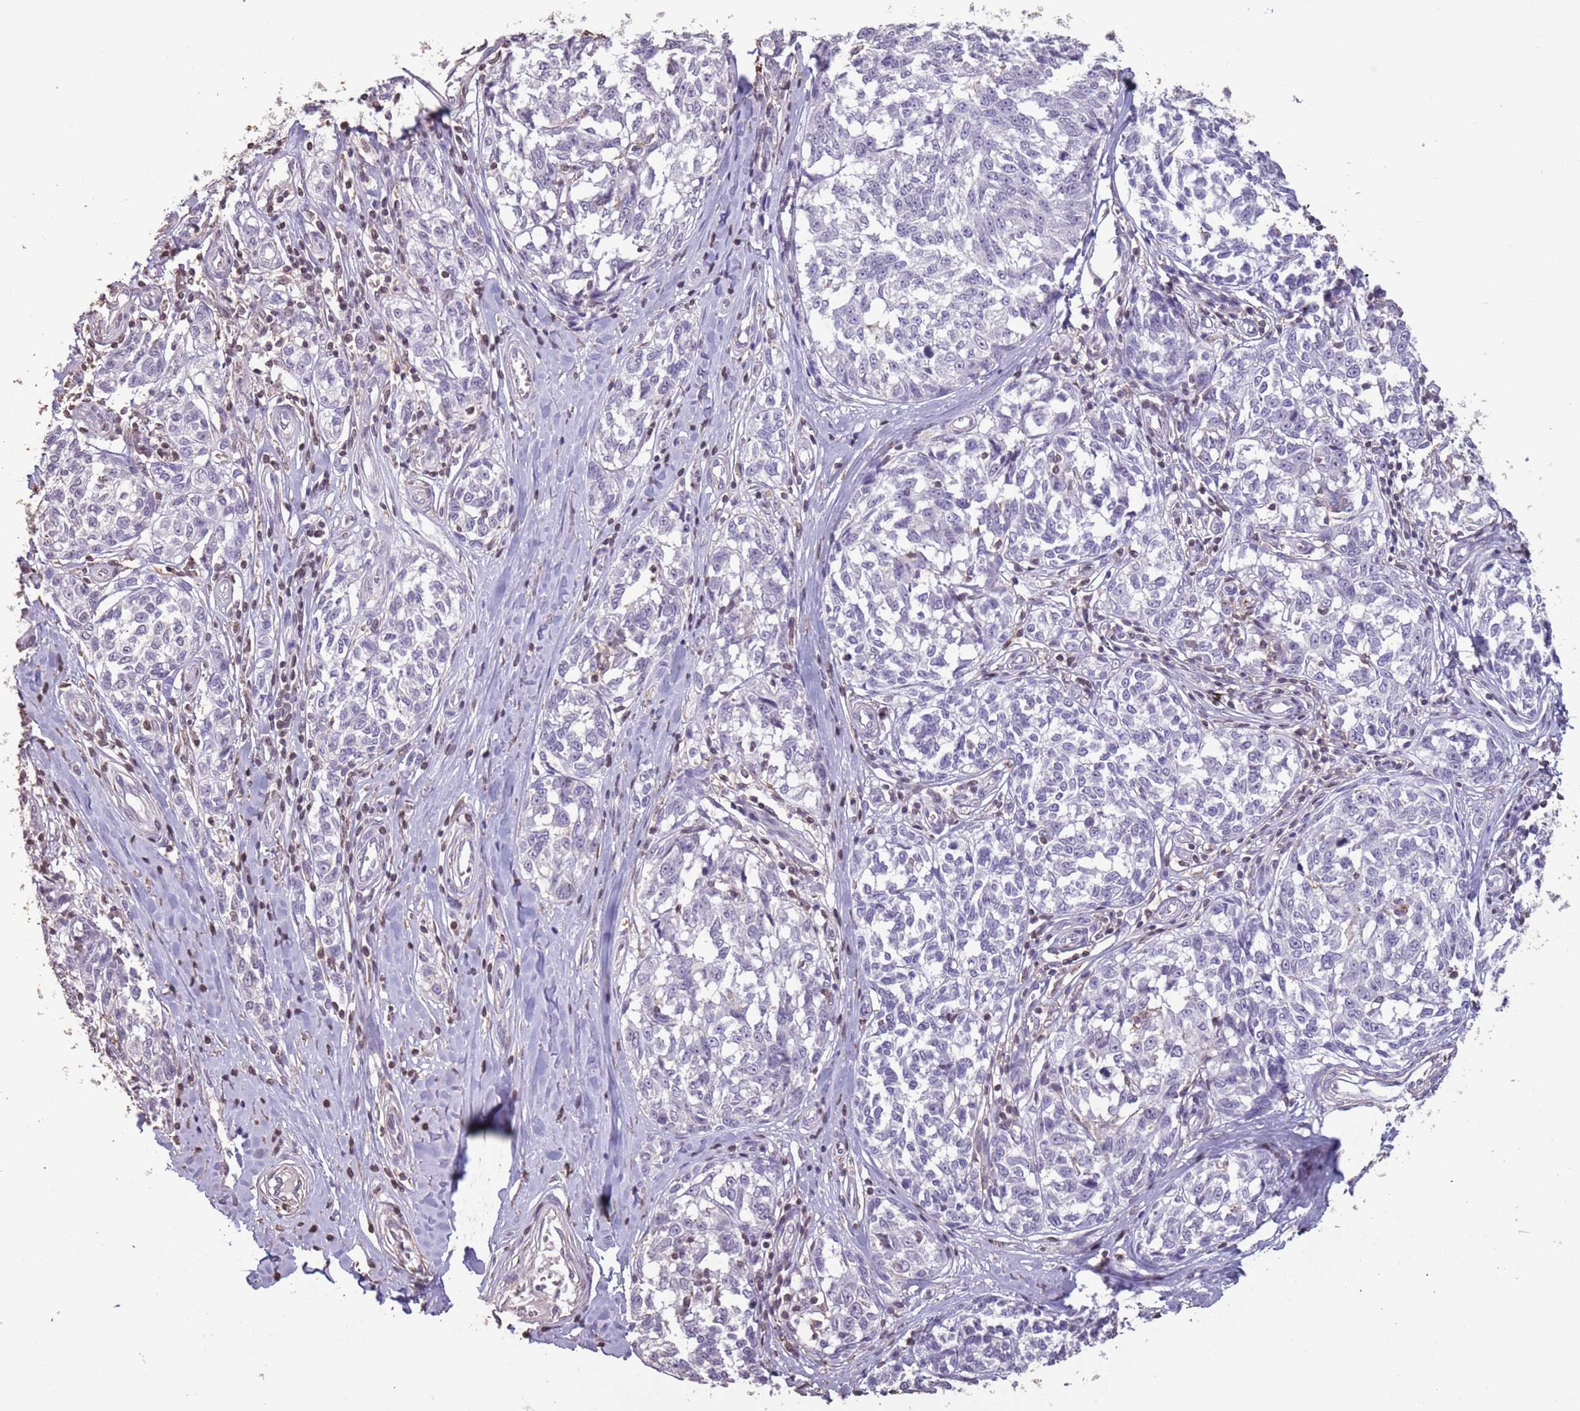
{"staining": {"intensity": "negative", "quantity": "none", "location": "none"}, "tissue": "melanoma", "cell_type": "Tumor cells", "image_type": "cancer", "snomed": [{"axis": "morphology", "description": "Normal tissue, NOS"}, {"axis": "morphology", "description": "Malignant melanoma, NOS"}, {"axis": "topography", "description": "Skin"}], "caption": "The IHC histopathology image has no significant positivity in tumor cells of melanoma tissue.", "gene": "SUN5", "patient": {"sex": "female", "age": 64}}